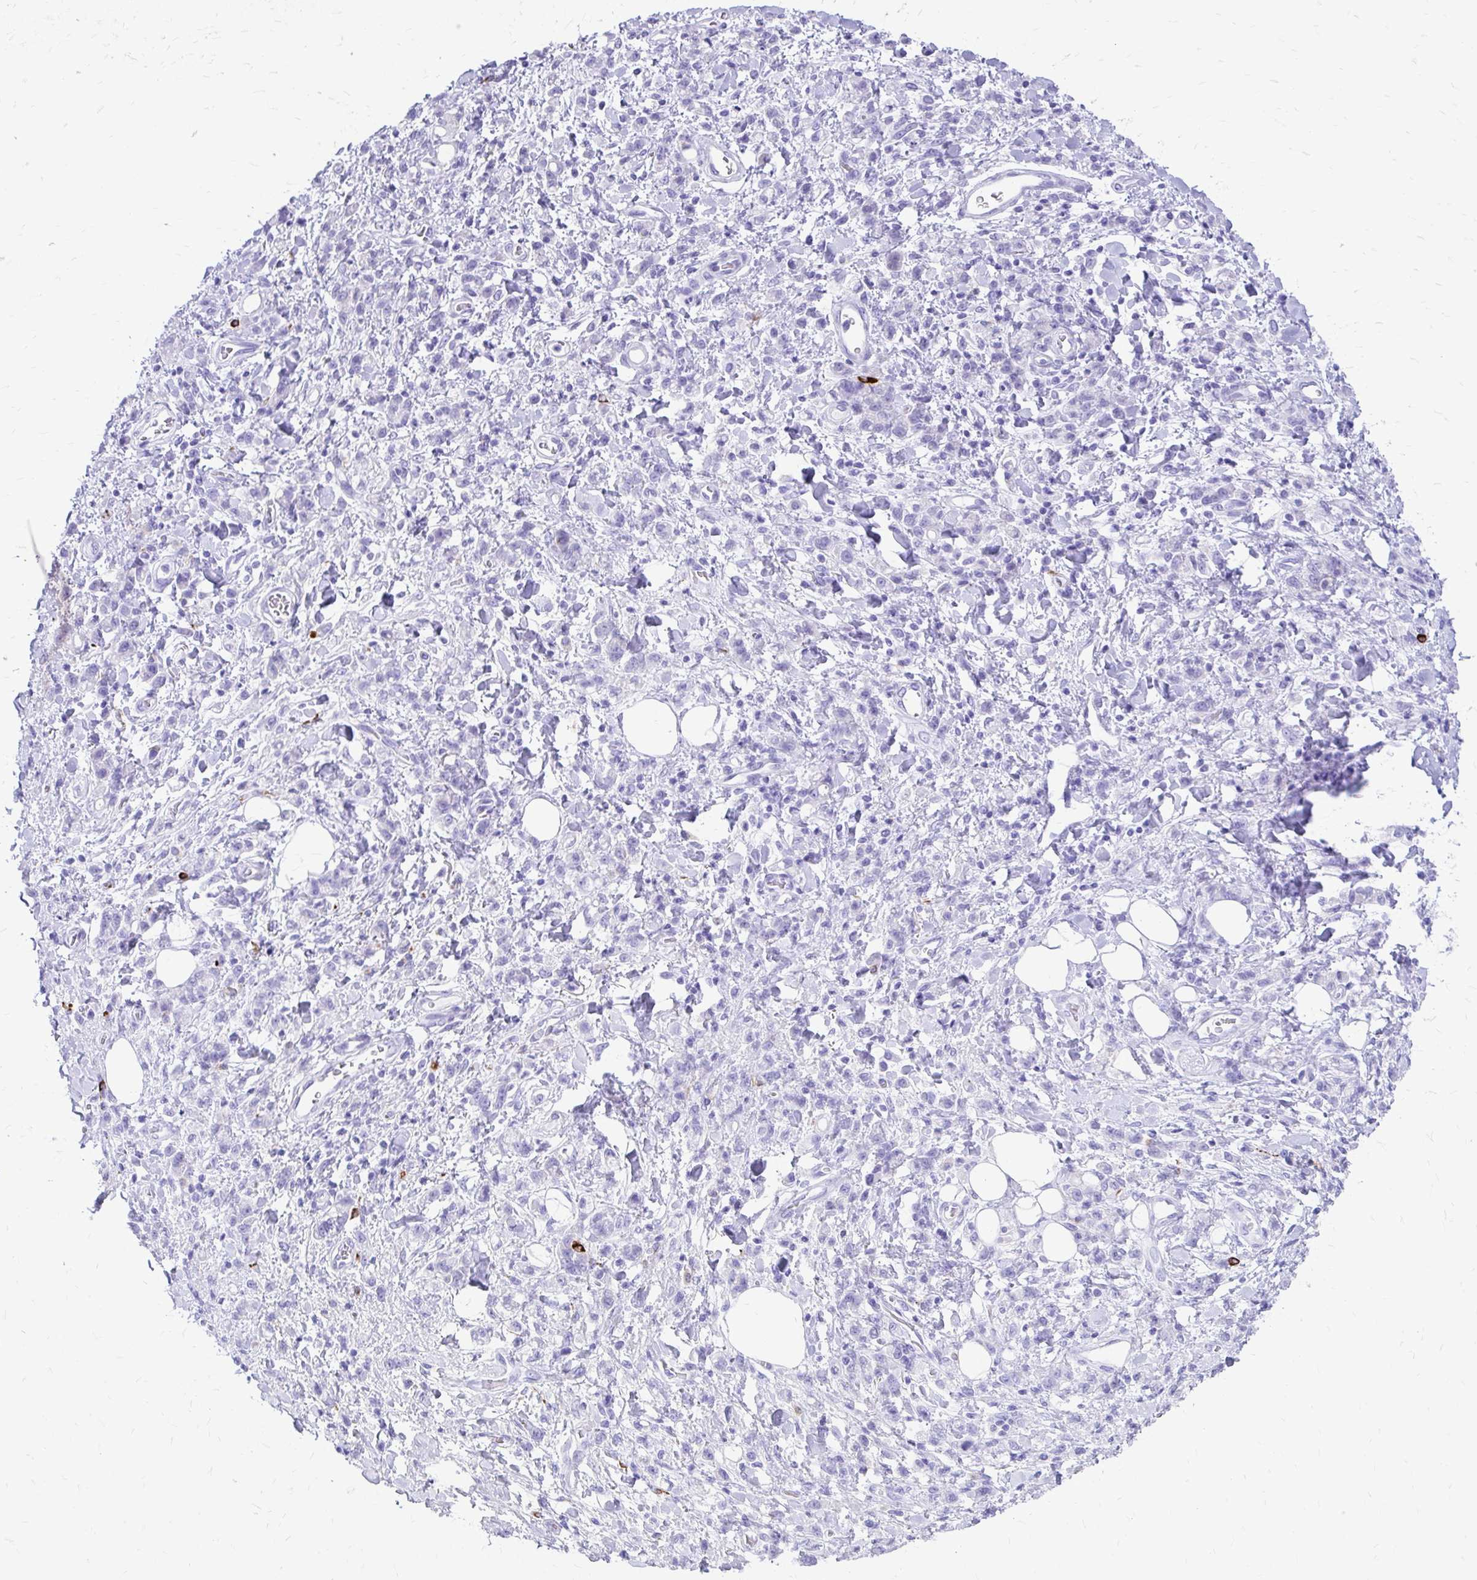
{"staining": {"intensity": "negative", "quantity": "none", "location": "none"}, "tissue": "stomach cancer", "cell_type": "Tumor cells", "image_type": "cancer", "snomed": [{"axis": "morphology", "description": "Adenocarcinoma, NOS"}, {"axis": "topography", "description": "Stomach"}], "caption": "Tumor cells are negative for brown protein staining in stomach adenocarcinoma.", "gene": "ZNF699", "patient": {"sex": "male", "age": 77}}